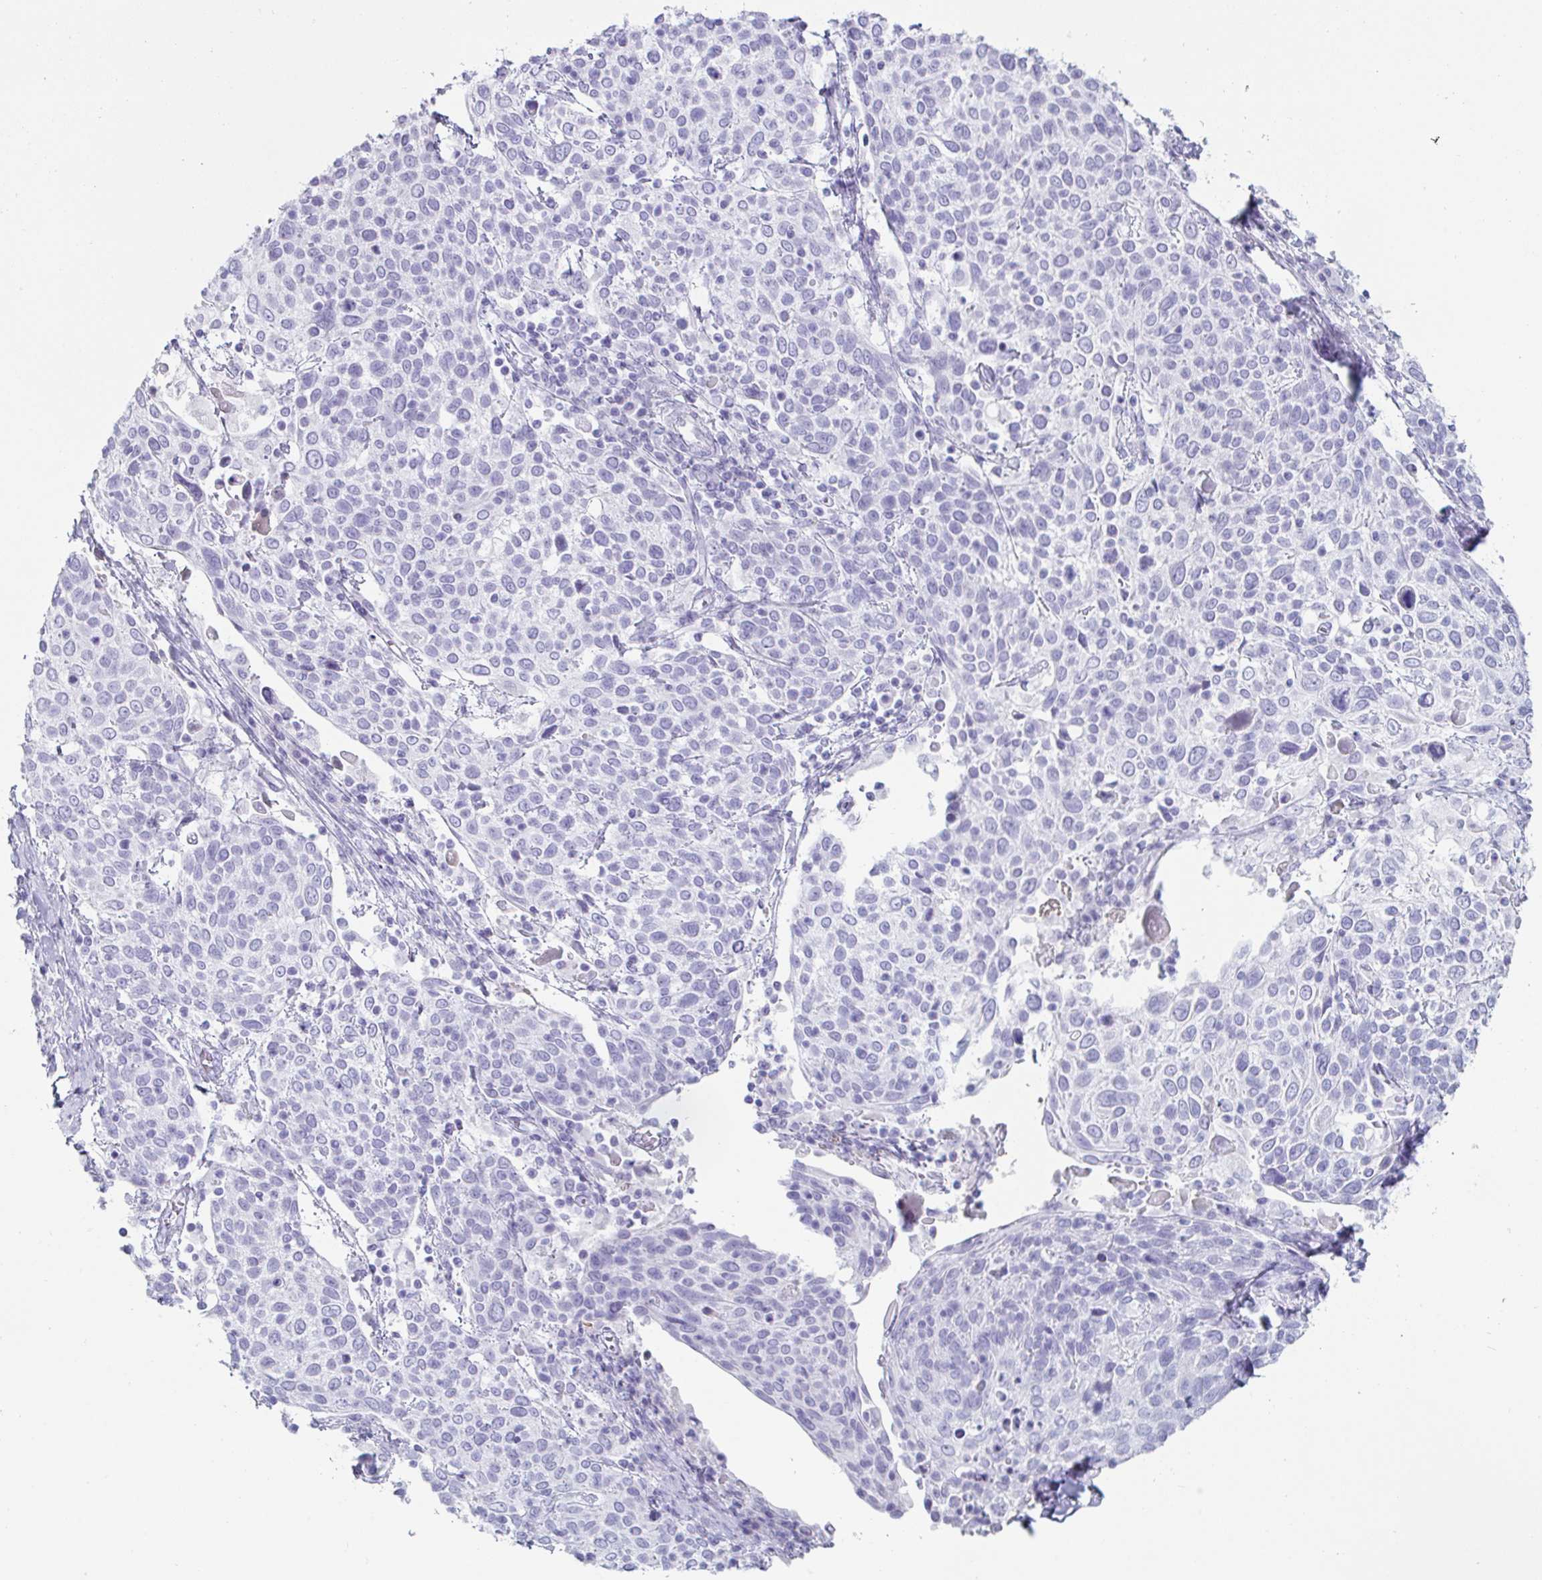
{"staining": {"intensity": "negative", "quantity": "none", "location": "none"}, "tissue": "cervical cancer", "cell_type": "Tumor cells", "image_type": "cancer", "snomed": [{"axis": "morphology", "description": "Squamous cell carcinoma, NOS"}, {"axis": "topography", "description": "Cervix"}], "caption": "Histopathology image shows no significant protein positivity in tumor cells of cervical squamous cell carcinoma.", "gene": "CREG2", "patient": {"sex": "female", "age": 61}}